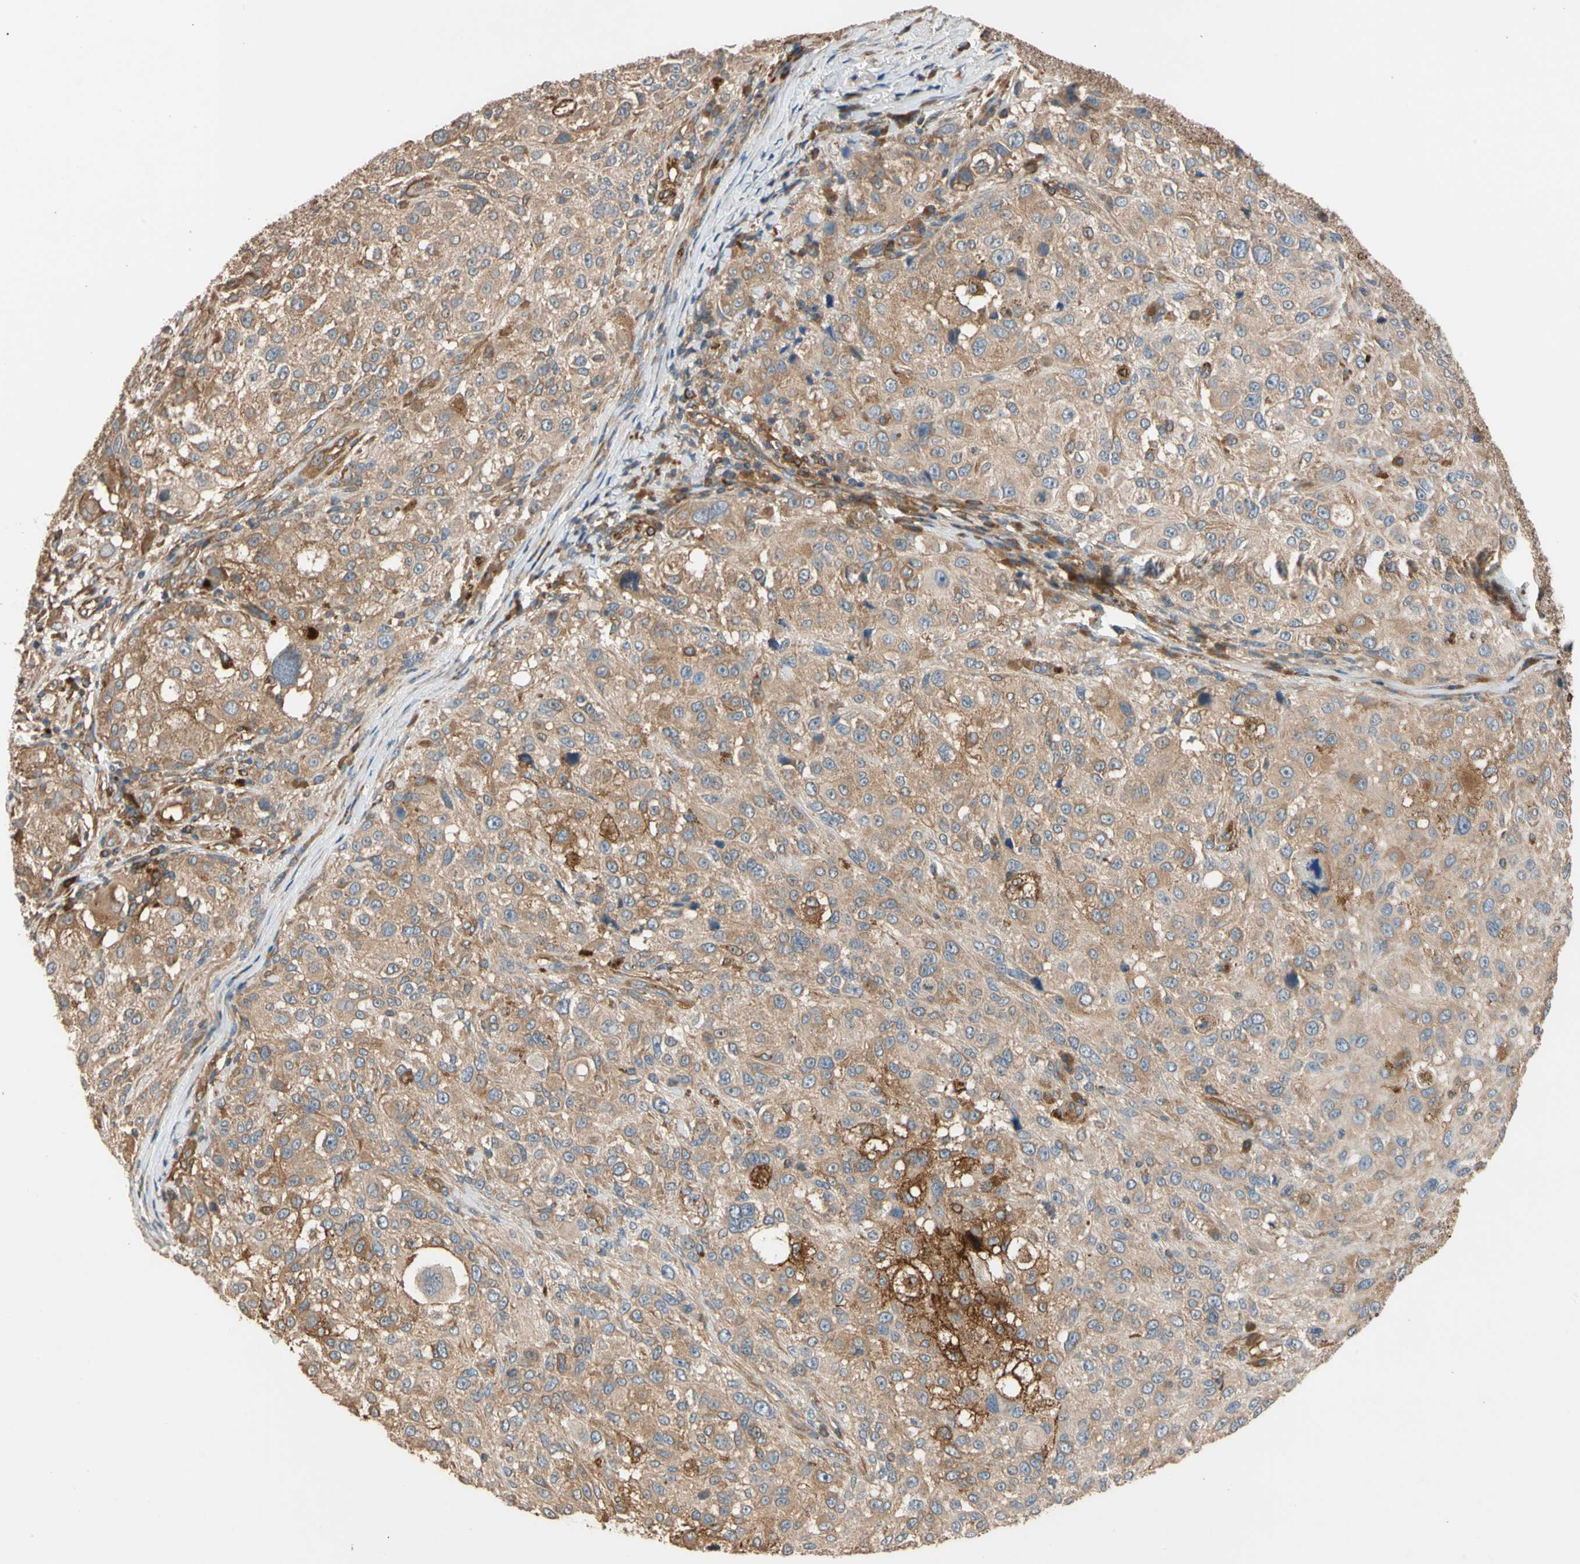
{"staining": {"intensity": "strong", "quantity": "<25%", "location": "cytoplasmic/membranous"}, "tissue": "melanoma", "cell_type": "Tumor cells", "image_type": "cancer", "snomed": [{"axis": "morphology", "description": "Necrosis, NOS"}, {"axis": "morphology", "description": "Malignant melanoma, NOS"}, {"axis": "topography", "description": "Skin"}], "caption": "Immunohistochemical staining of human malignant melanoma reveals strong cytoplasmic/membranous protein positivity in about <25% of tumor cells. (brown staining indicates protein expression, while blue staining denotes nuclei).", "gene": "RIOK2", "patient": {"sex": "female", "age": 87}}